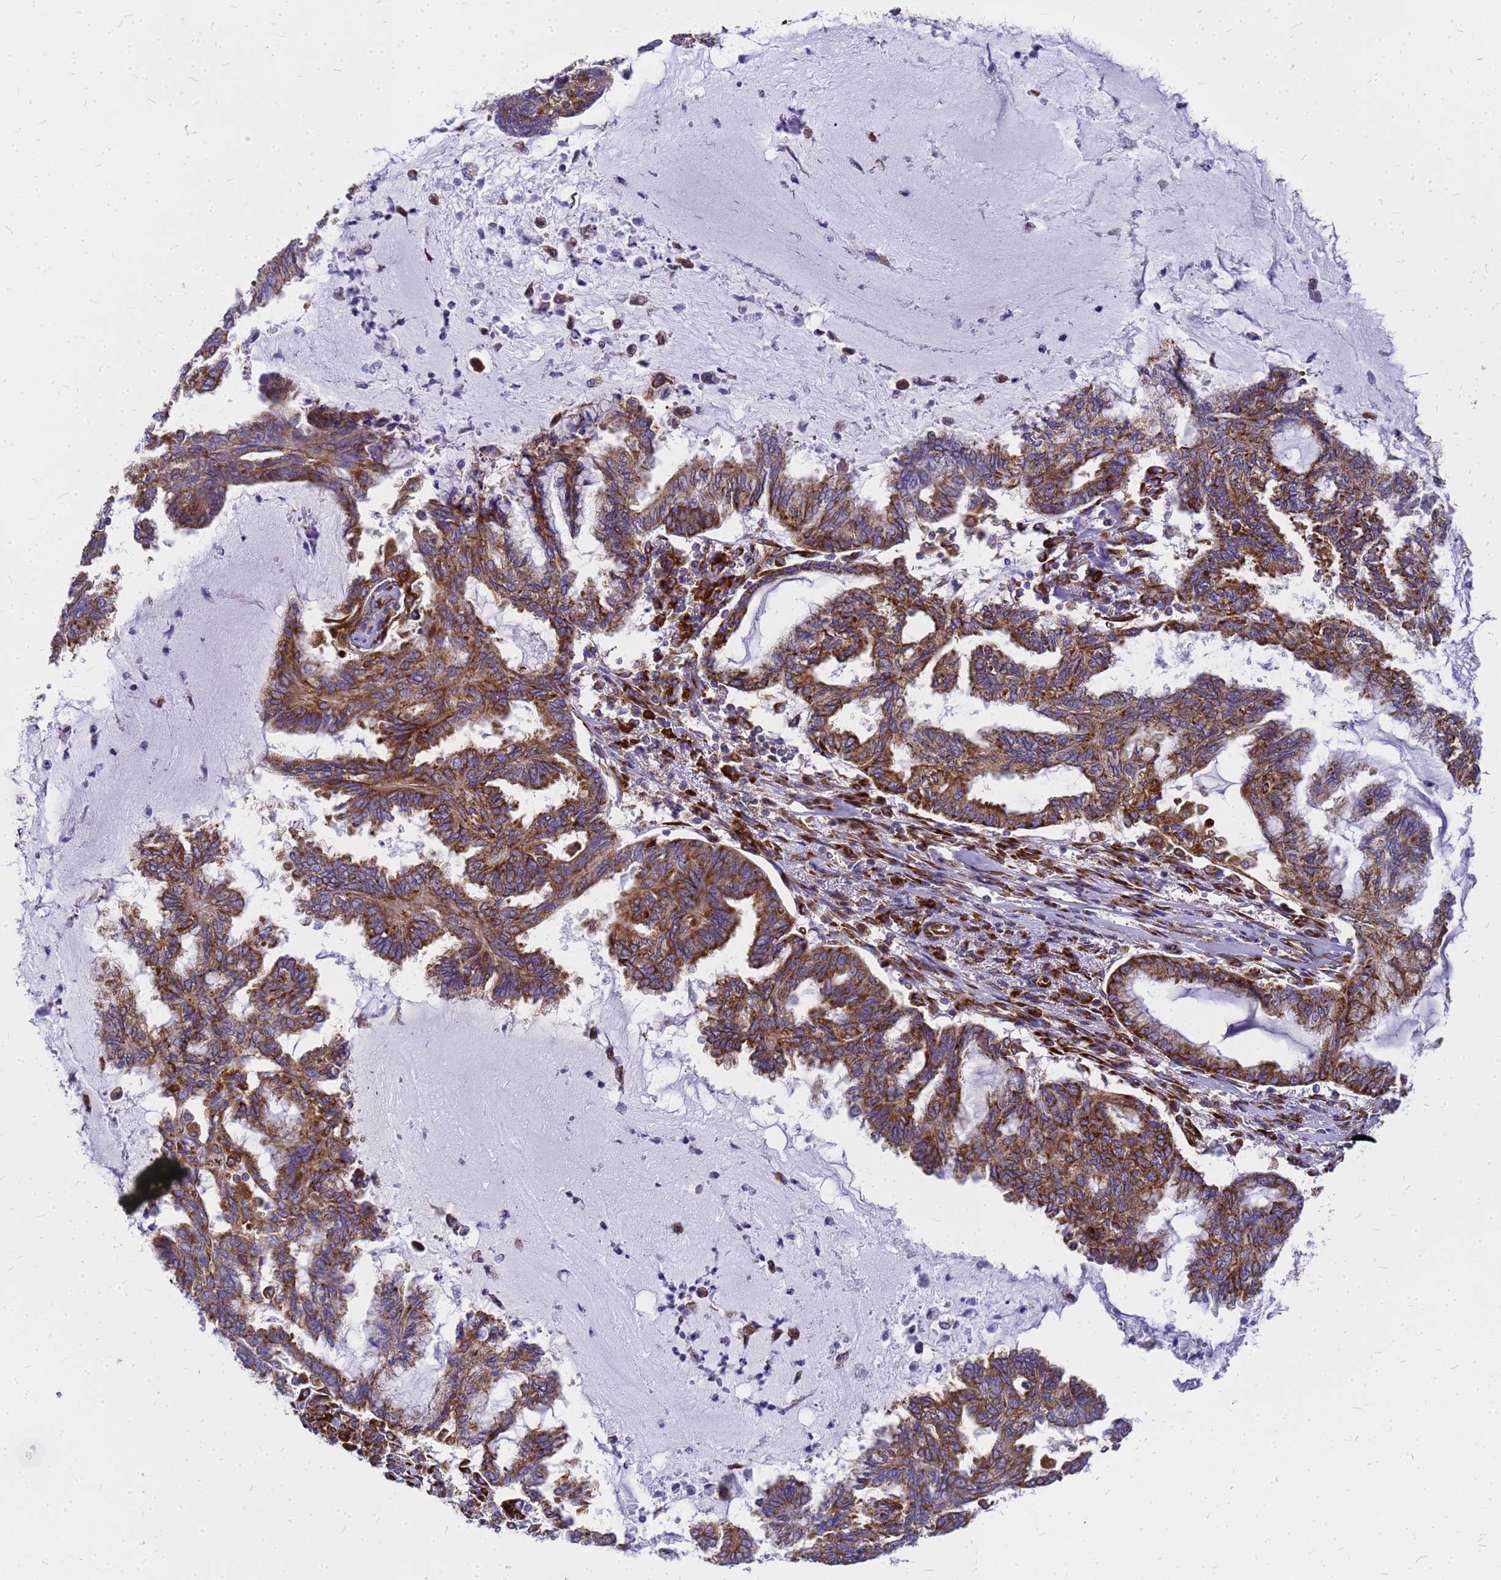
{"staining": {"intensity": "strong", "quantity": ">75%", "location": "cytoplasmic/membranous"}, "tissue": "endometrial cancer", "cell_type": "Tumor cells", "image_type": "cancer", "snomed": [{"axis": "morphology", "description": "Adenocarcinoma, NOS"}, {"axis": "topography", "description": "Endometrium"}], "caption": "The micrograph exhibits a brown stain indicating the presence of a protein in the cytoplasmic/membranous of tumor cells in endometrial cancer (adenocarcinoma).", "gene": "EEF1D", "patient": {"sex": "female", "age": 86}}